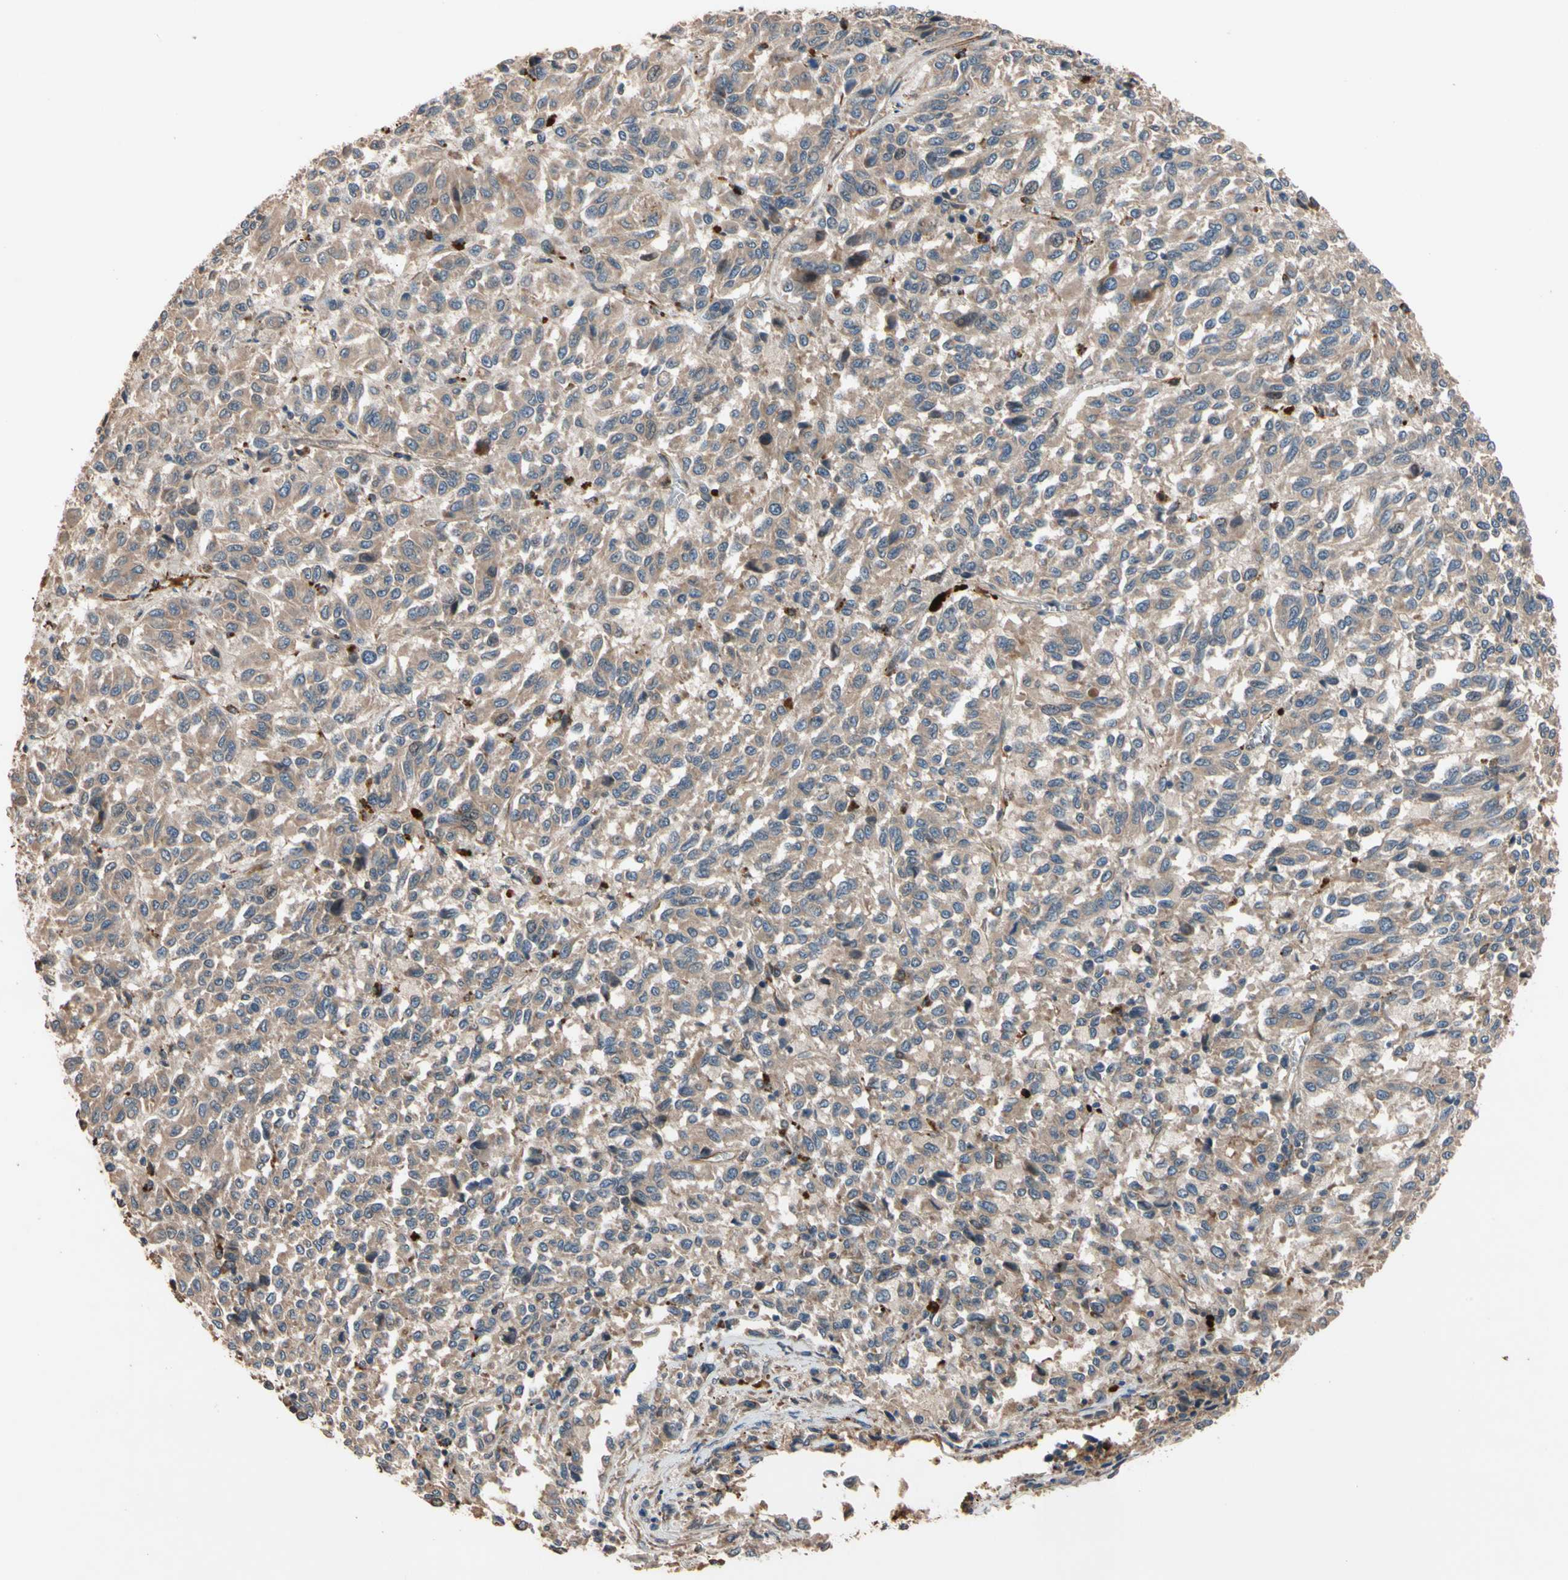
{"staining": {"intensity": "moderate", "quantity": ">75%", "location": "cytoplasmic/membranous"}, "tissue": "melanoma", "cell_type": "Tumor cells", "image_type": "cancer", "snomed": [{"axis": "morphology", "description": "Malignant melanoma, Metastatic site"}, {"axis": "topography", "description": "Lung"}], "caption": "Human malignant melanoma (metastatic site) stained for a protein (brown) reveals moderate cytoplasmic/membranous positive expression in about >75% of tumor cells.", "gene": "FGD6", "patient": {"sex": "male", "age": 64}}